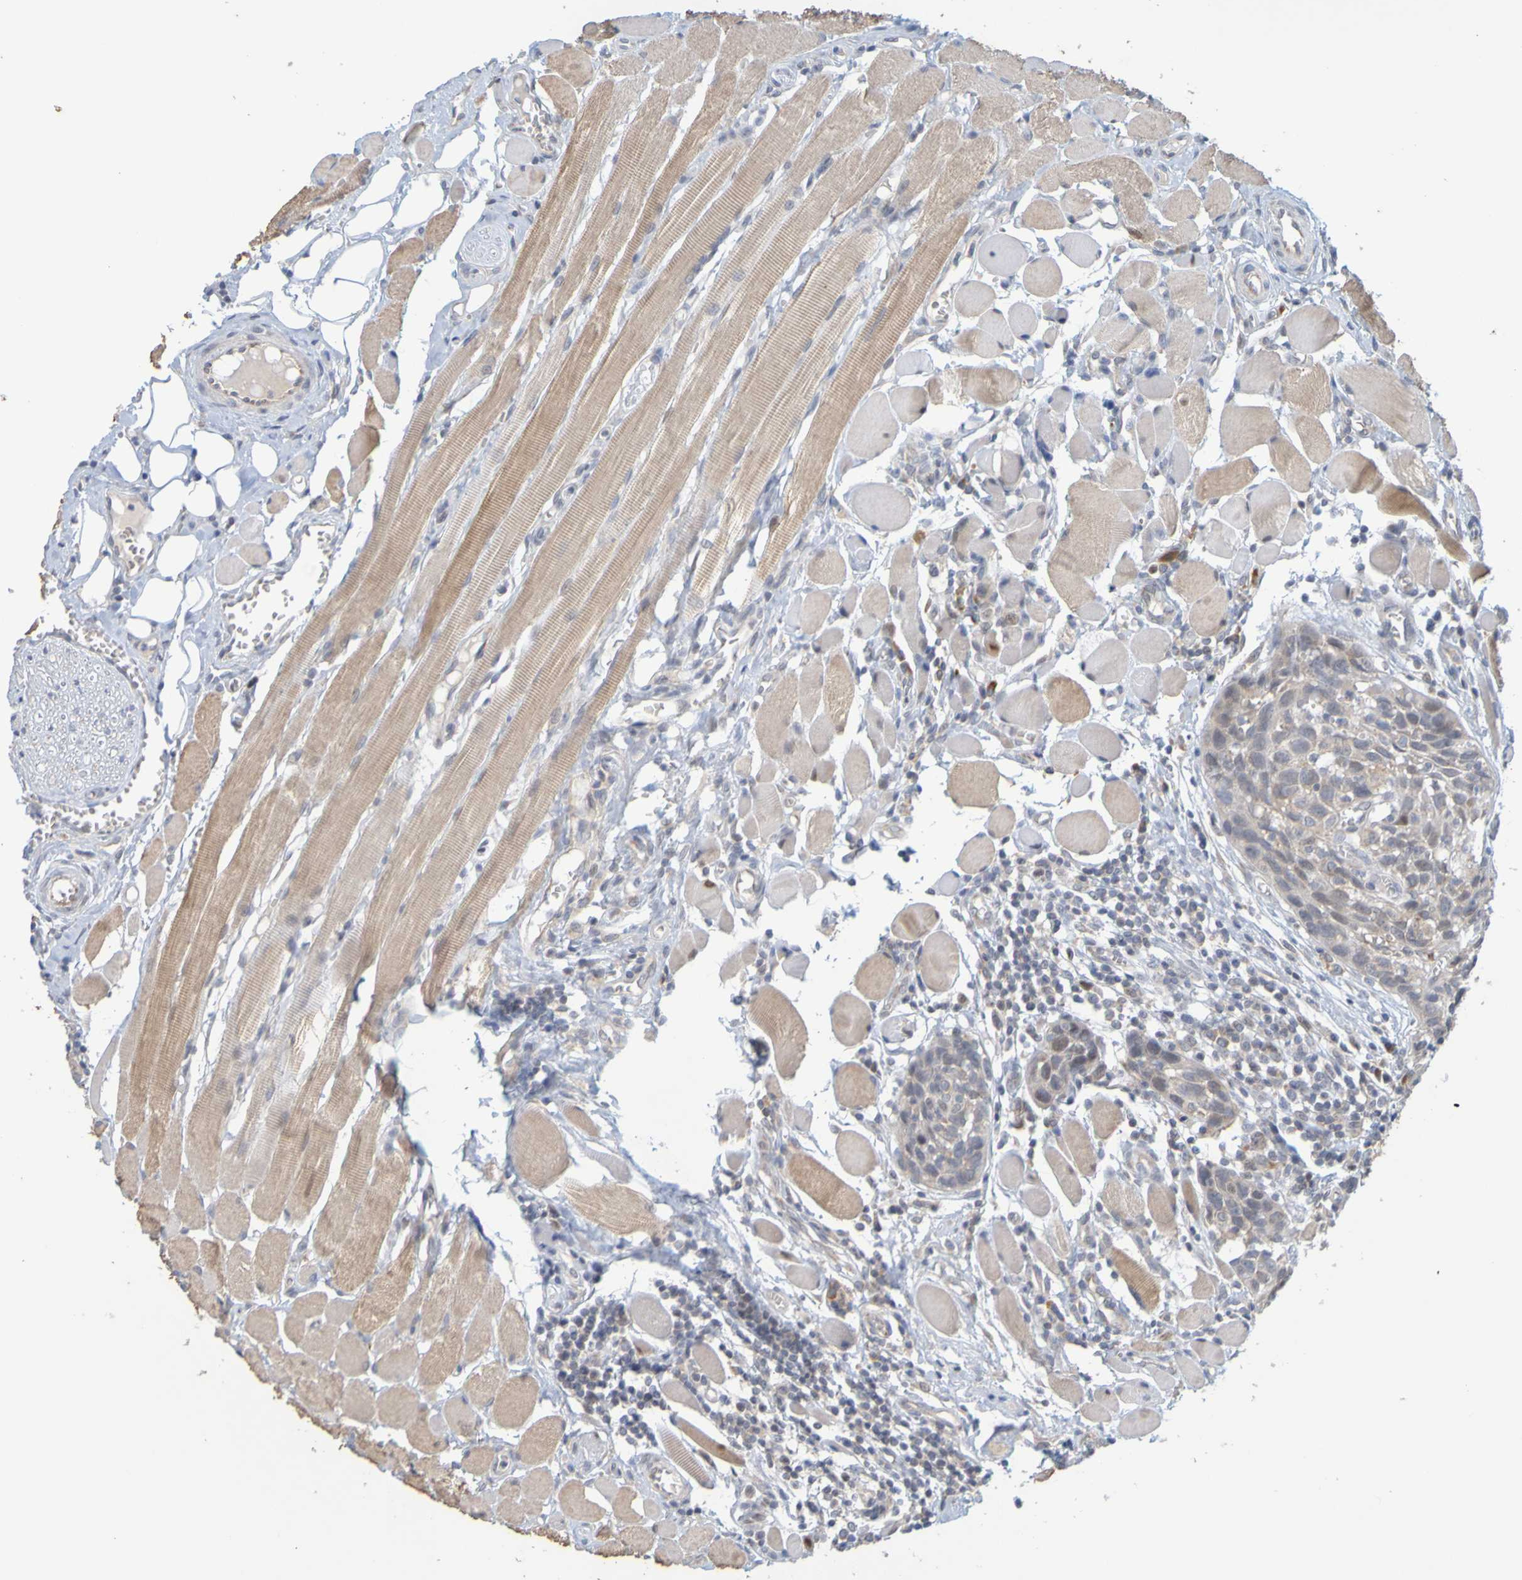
{"staining": {"intensity": "weak", "quantity": ">75%", "location": "cytoplasmic/membranous"}, "tissue": "head and neck cancer", "cell_type": "Tumor cells", "image_type": "cancer", "snomed": [{"axis": "morphology", "description": "Squamous cell carcinoma, NOS"}, {"axis": "topography", "description": "Oral tissue"}, {"axis": "topography", "description": "Head-Neck"}], "caption": "Brown immunohistochemical staining in head and neck squamous cell carcinoma exhibits weak cytoplasmic/membranous expression in about >75% of tumor cells. The protein of interest is stained brown, and the nuclei are stained in blue (DAB IHC with brightfield microscopy, high magnification).", "gene": "MOGS", "patient": {"sex": "female", "age": 50}}